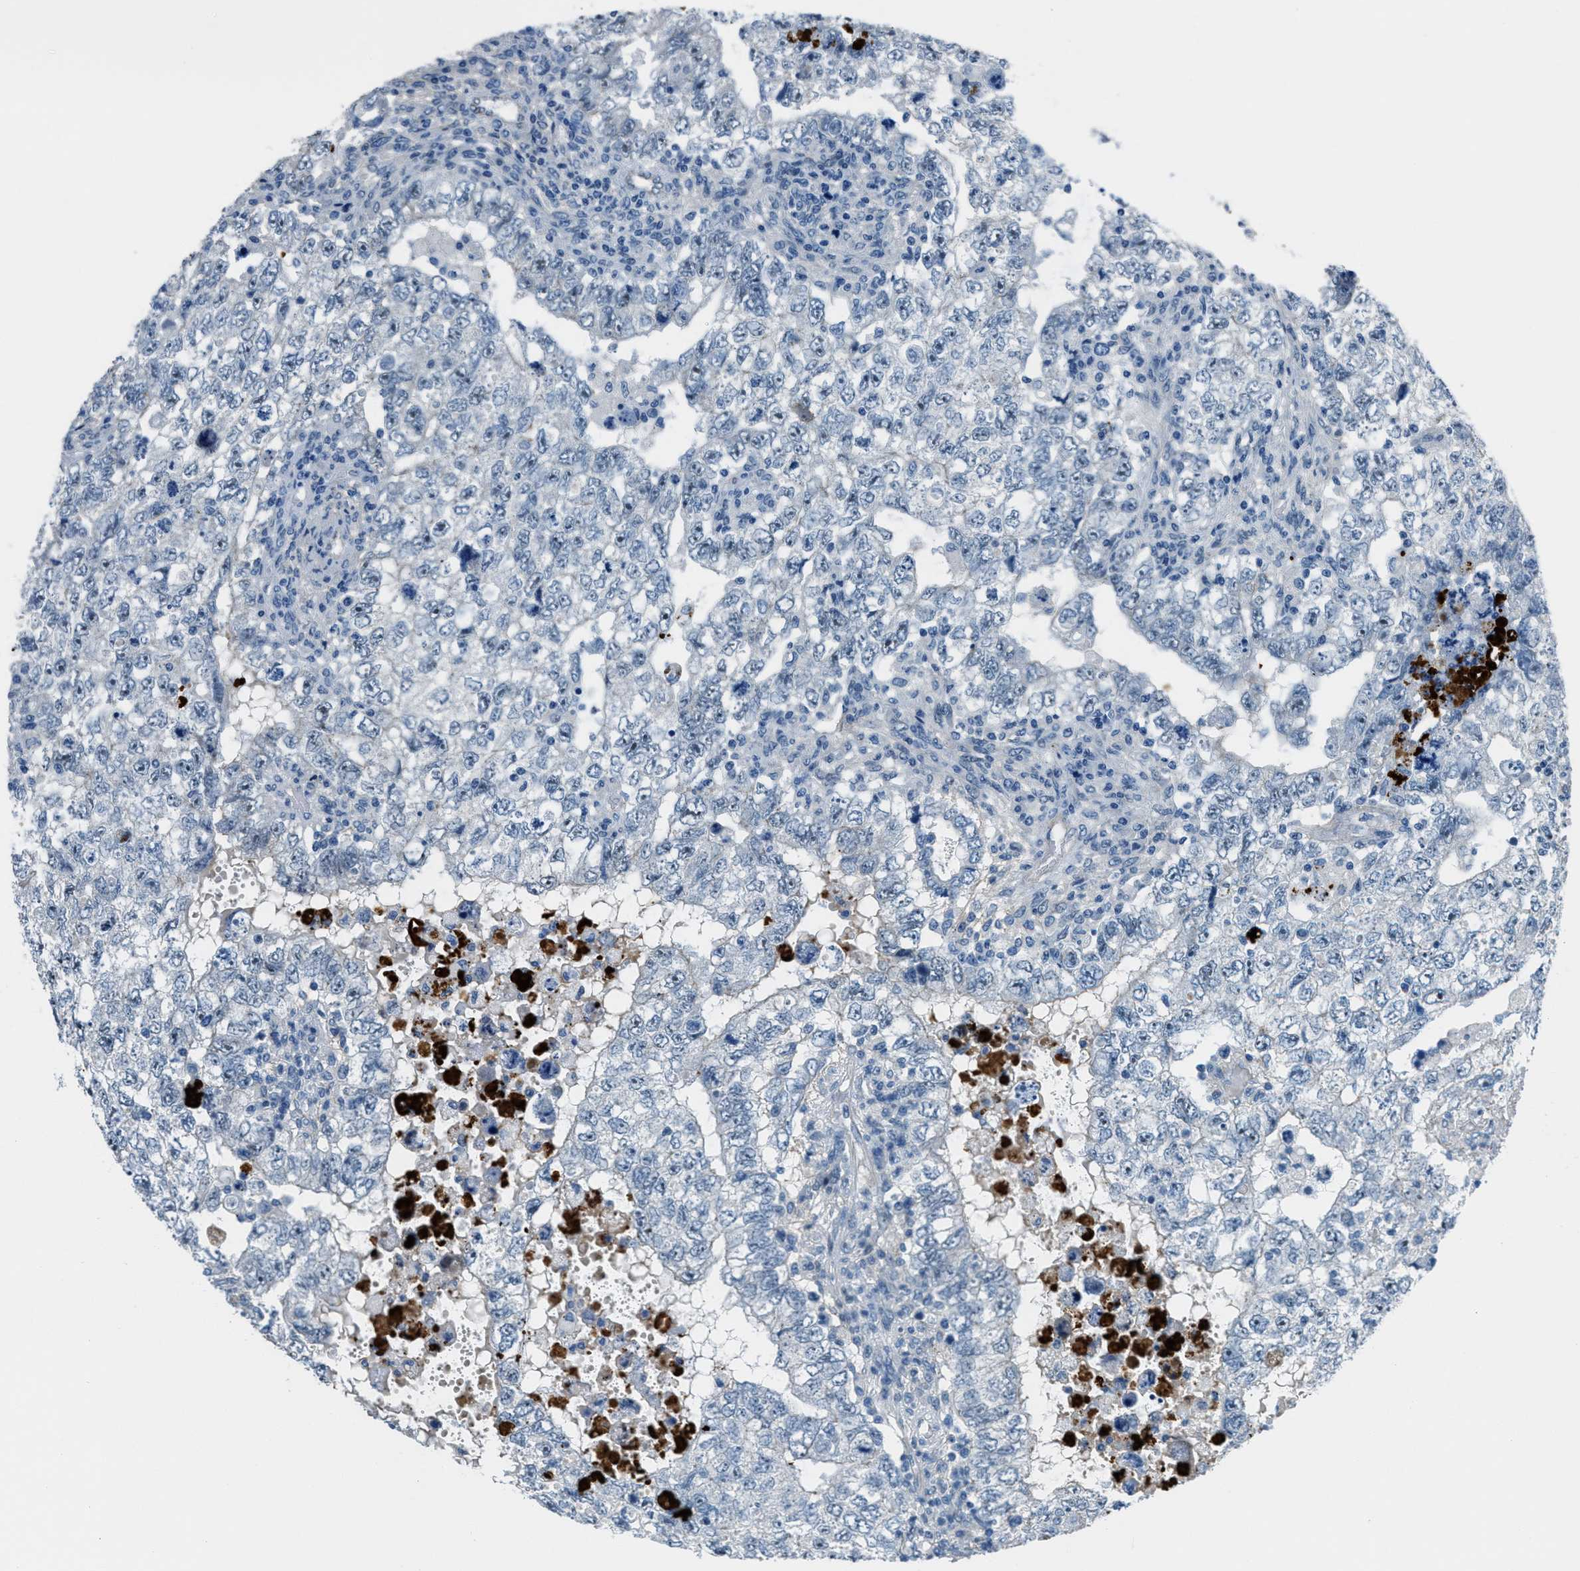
{"staining": {"intensity": "negative", "quantity": "none", "location": "none"}, "tissue": "testis cancer", "cell_type": "Tumor cells", "image_type": "cancer", "snomed": [{"axis": "morphology", "description": "Carcinoma, Embryonal, NOS"}, {"axis": "topography", "description": "Testis"}], "caption": "The micrograph displays no staining of tumor cells in testis cancer (embryonal carcinoma).", "gene": "FBN1", "patient": {"sex": "male", "age": 36}}